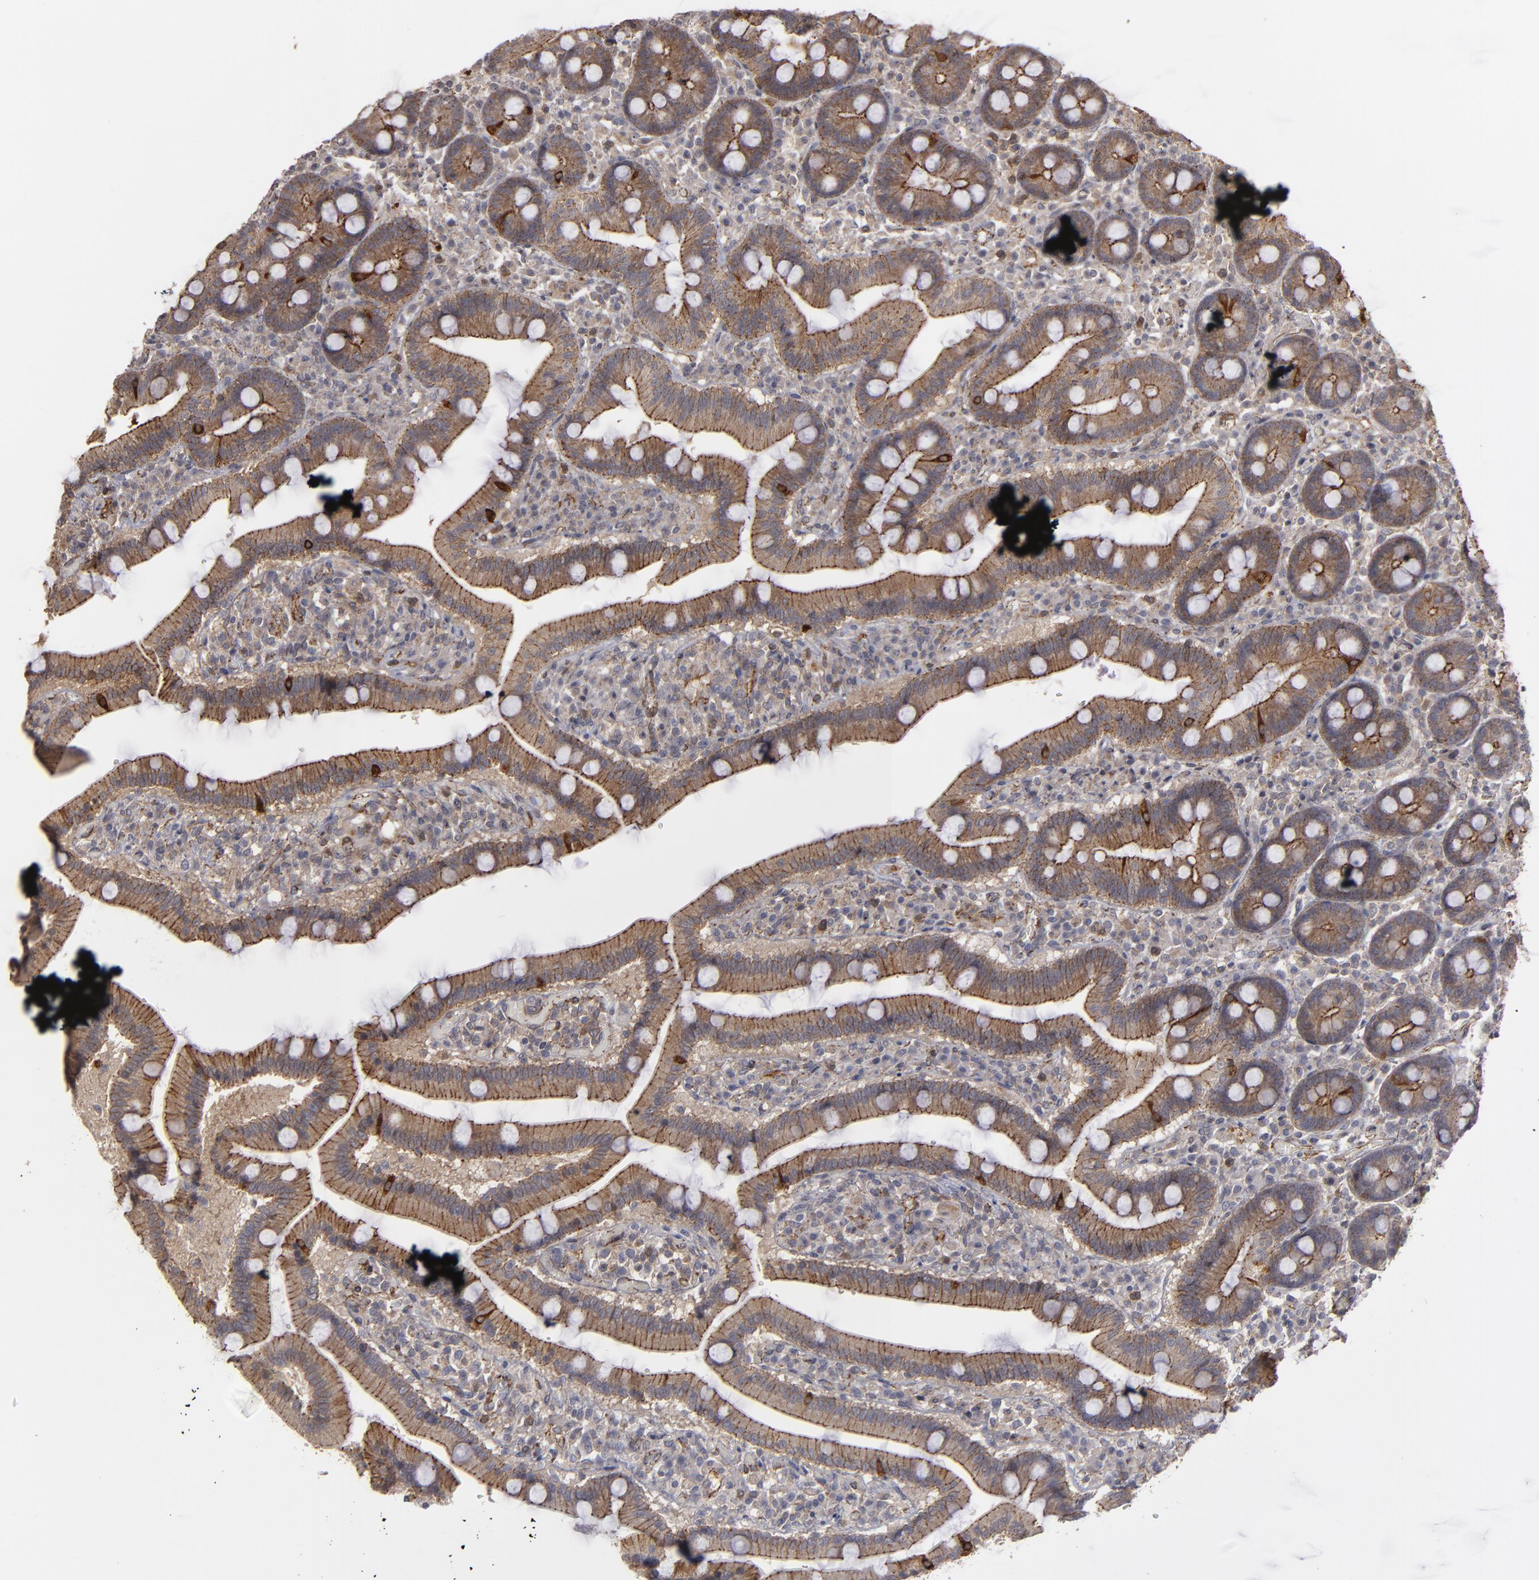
{"staining": {"intensity": "moderate", "quantity": ">75%", "location": "cytoplasmic/membranous"}, "tissue": "duodenum", "cell_type": "Glandular cells", "image_type": "normal", "snomed": [{"axis": "morphology", "description": "Normal tissue, NOS"}, {"axis": "topography", "description": "Duodenum"}], "caption": "Brown immunohistochemical staining in unremarkable human duodenum demonstrates moderate cytoplasmic/membranous positivity in about >75% of glandular cells. (Stains: DAB (3,3'-diaminobenzidine) in brown, nuclei in blue, Microscopy: brightfield microscopy at high magnification).", "gene": "TJP1", "patient": {"sex": "male", "age": 66}}